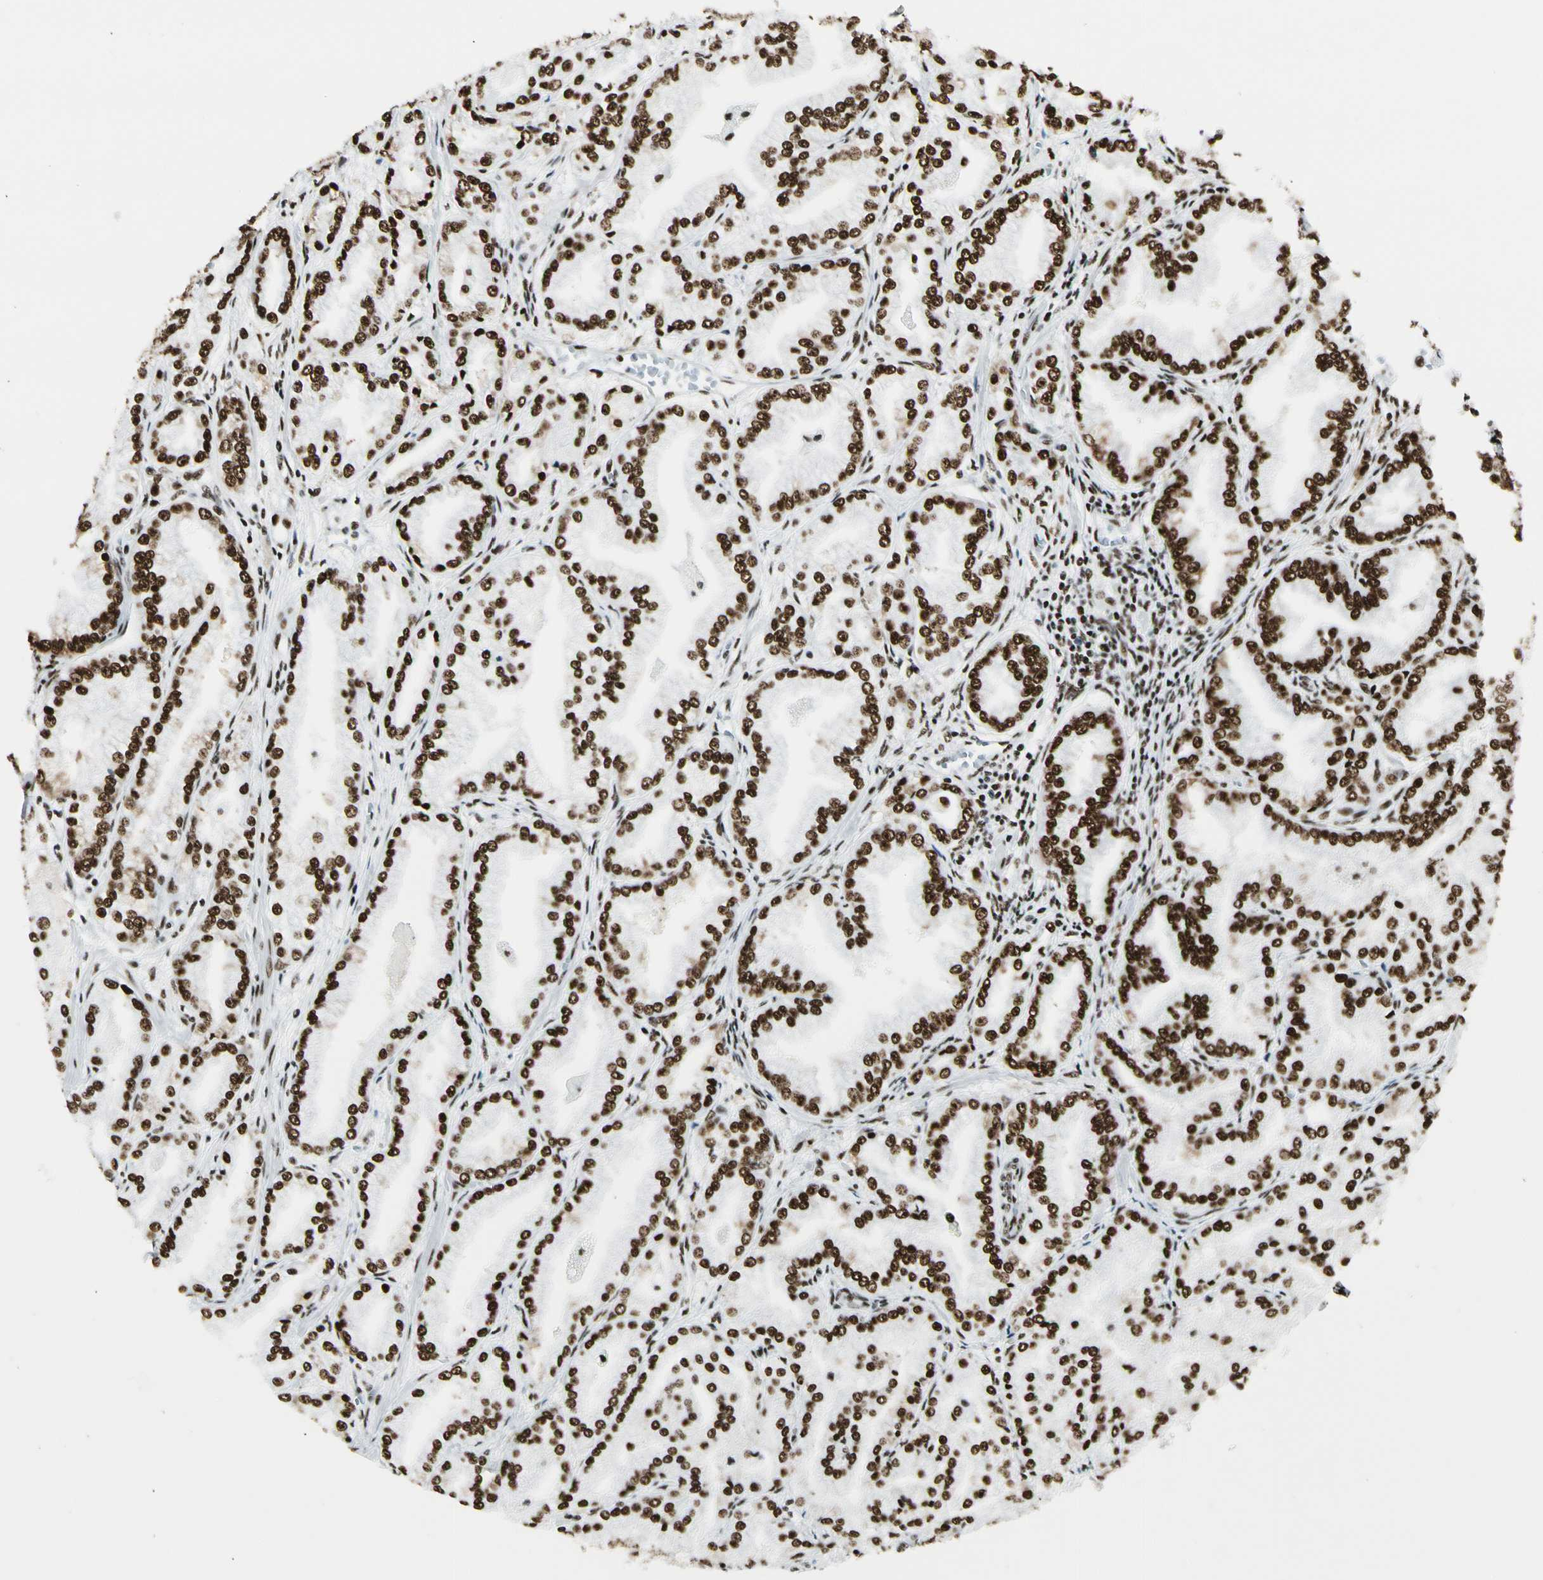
{"staining": {"intensity": "strong", "quantity": ">75%", "location": "nuclear"}, "tissue": "prostate cancer", "cell_type": "Tumor cells", "image_type": "cancer", "snomed": [{"axis": "morphology", "description": "Adenocarcinoma, High grade"}, {"axis": "topography", "description": "Prostate"}], "caption": "Prostate cancer (high-grade adenocarcinoma) stained with DAB (3,3'-diaminobenzidine) immunohistochemistry (IHC) reveals high levels of strong nuclear expression in about >75% of tumor cells. (brown staining indicates protein expression, while blue staining denotes nuclei).", "gene": "CCAR1", "patient": {"sex": "male", "age": 61}}